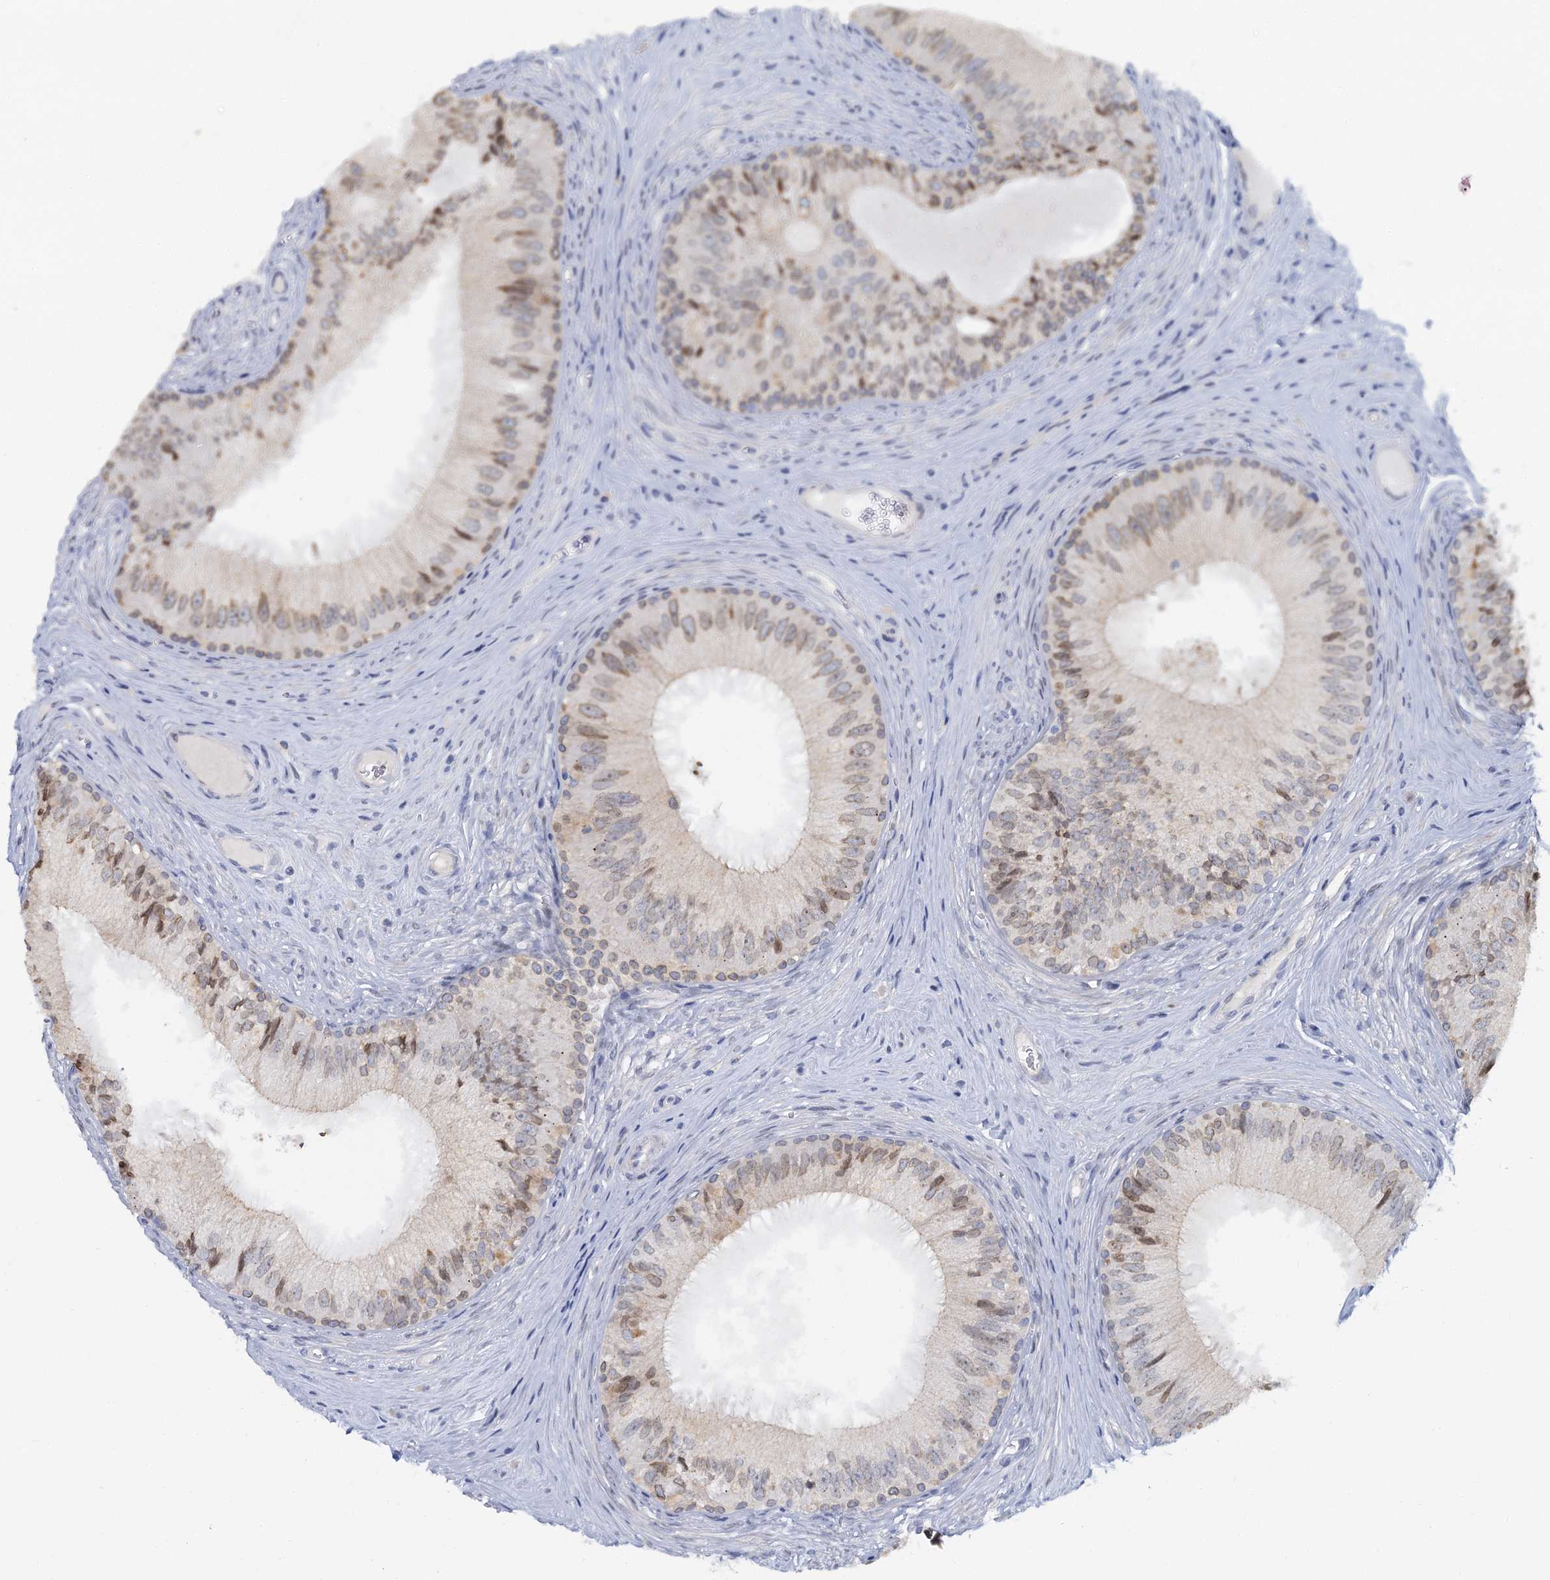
{"staining": {"intensity": "moderate", "quantity": "25%-75%", "location": "nuclear"}, "tissue": "epididymis", "cell_type": "Glandular cells", "image_type": "normal", "snomed": [{"axis": "morphology", "description": "Normal tissue, NOS"}, {"axis": "topography", "description": "Epididymis"}], "caption": "The histopathology image reveals staining of unremarkable epididymis, revealing moderate nuclear protein expression (brown color) within glandular cells.", "gene": "ACRBP", "patient": {"sex": "male", "age": 46}}